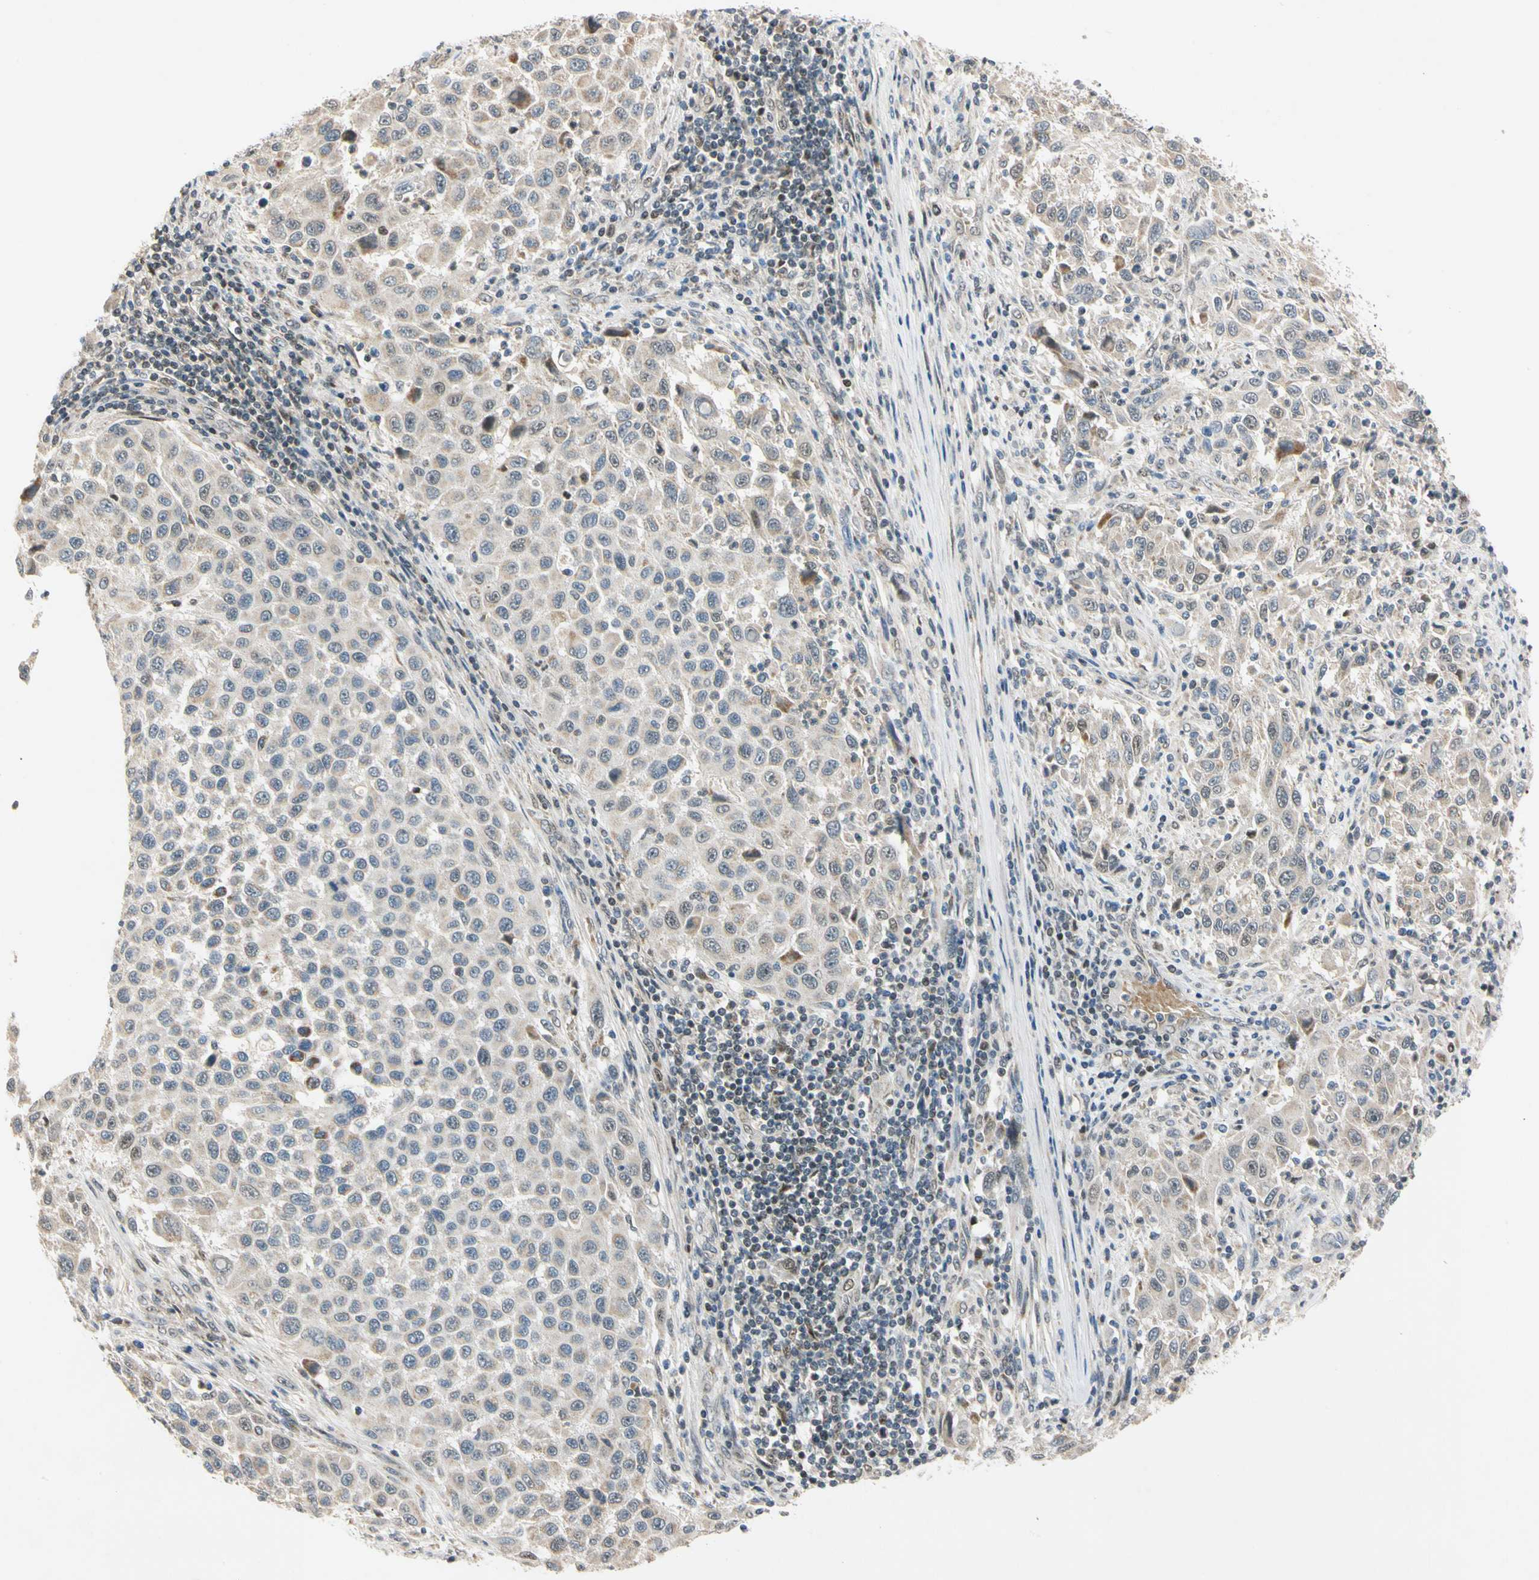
{"staining": {"intensity": "weak", "quantity": ">75%", "location": "cytoplasmic/membranous"}, "tissue": "melanoma", "cell_type": "Tumor cells", "image_type": "cancer", "snomed": [{"axis": "morphology", "description": "Malignant melanoma, Metastatic site"}, {"axis": "topography", "description": "Lymph node"}], "caption": "Immunohistochemistry staining of melanoma, which reveals low levels of weak cytoplasmic/membranous positivity in about >75% of tumor cells indicating weak cytoplasmic/membranous protein staining. The staining was performed using DAB (3,3'-diaminobenzidine) (brown) for protein detection and nuclei were counterstained in hematoxylin (blue).", "gene": "RIOX2", "patient": {"sex": "male", "age": 61}}